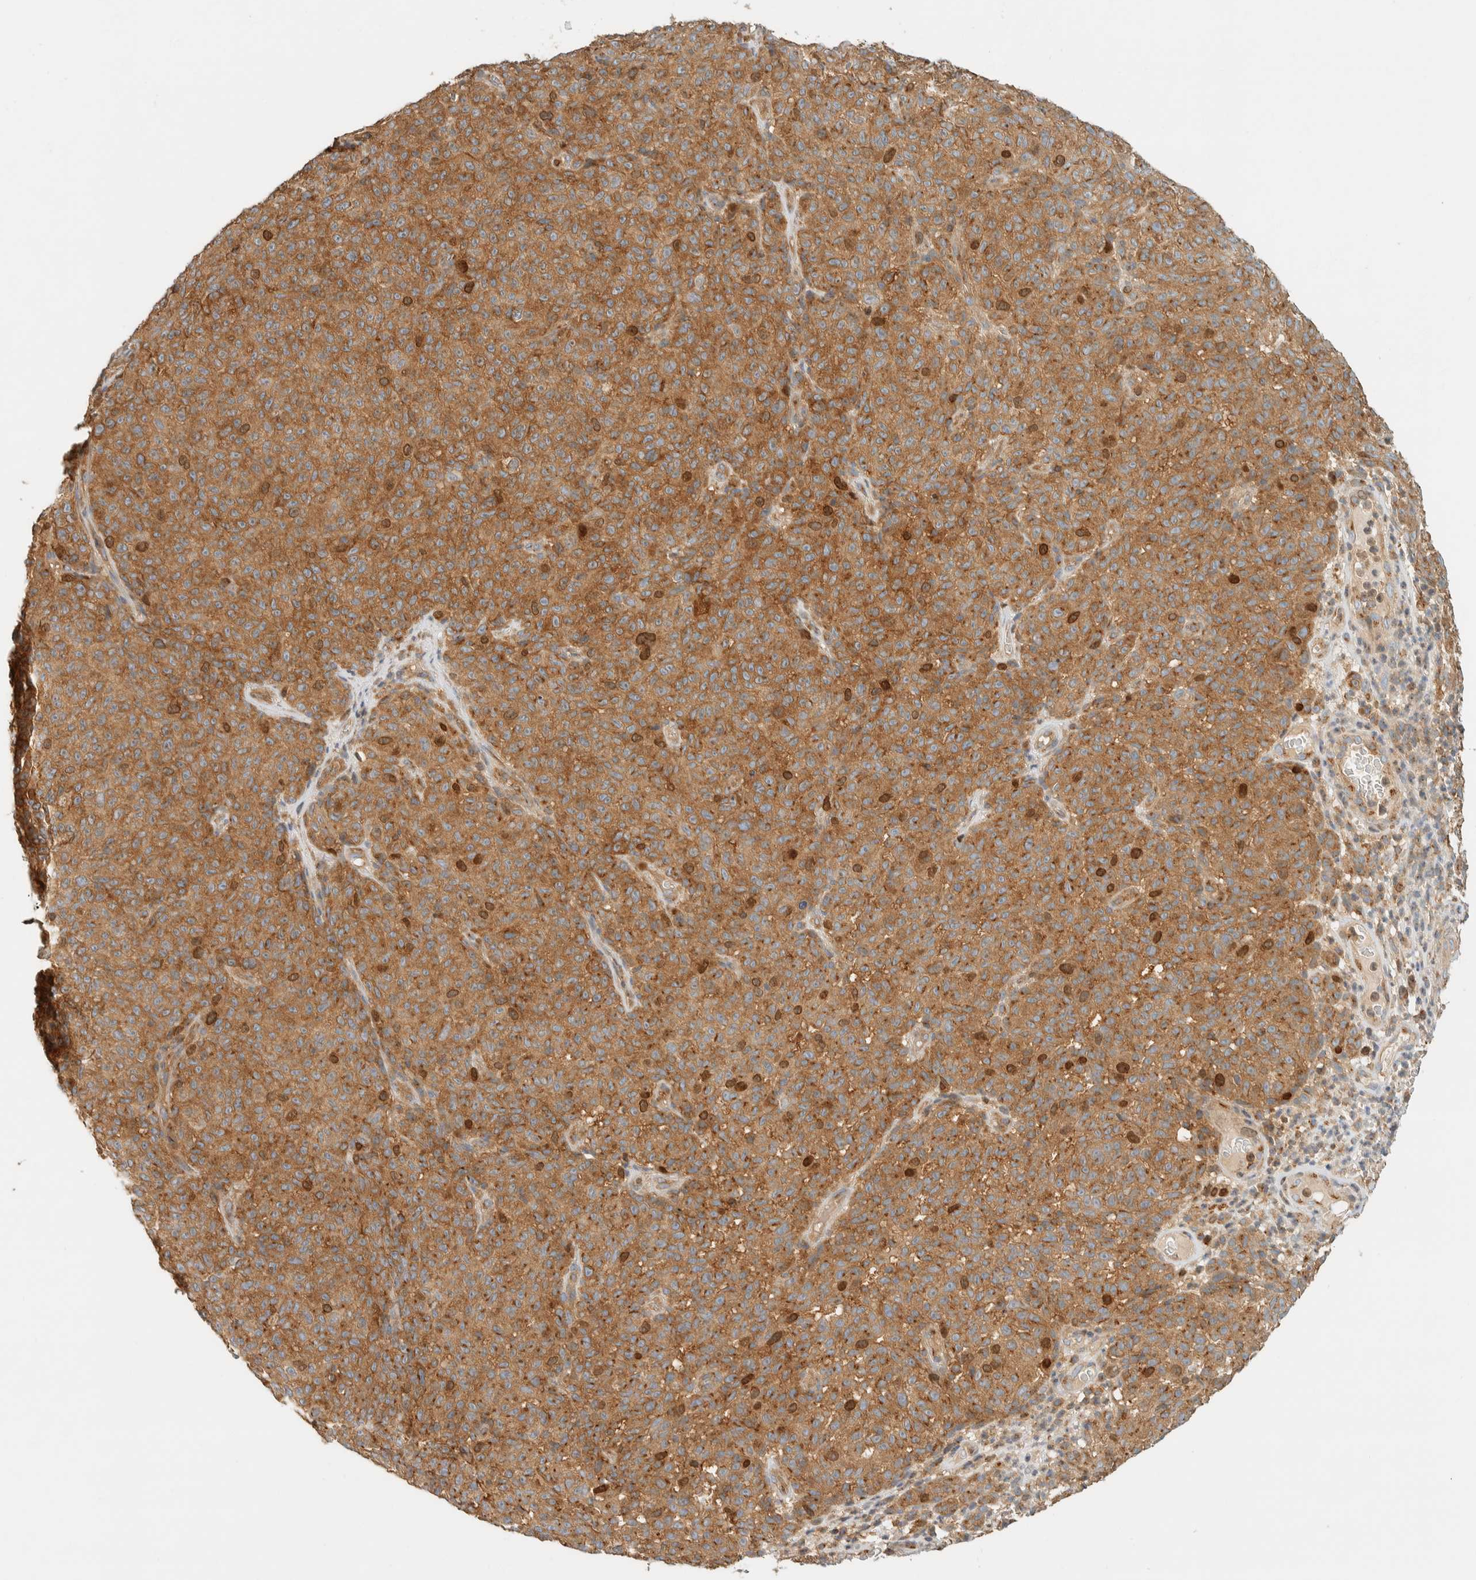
{"staining": {"intensity": "moderate", "quantity": ">75%", "location": "cytoplasmic/membranous"}, "tissue": "melanoma", "cell_type": "Tumor cells", "image_type": "cancer", "snomed": [{"axis": "morphology", "description": "Malignant melanoma, NOS"}, {"axis": "topography", "description": "Skin"}], "caption": "Immunohistochemical staining of malignant melanoma shows medium levels of moderate cytoplasmic/membranous staining in about >75% of tumor cells. (Stains: DAB (3,3'-diaminobenzidine) in brown, nuclei in blue, Microscopy: brightfield microscopy at high magnification).", "gene": "ARFGEF1", "patient": {"sex": "female", "age": 82}}